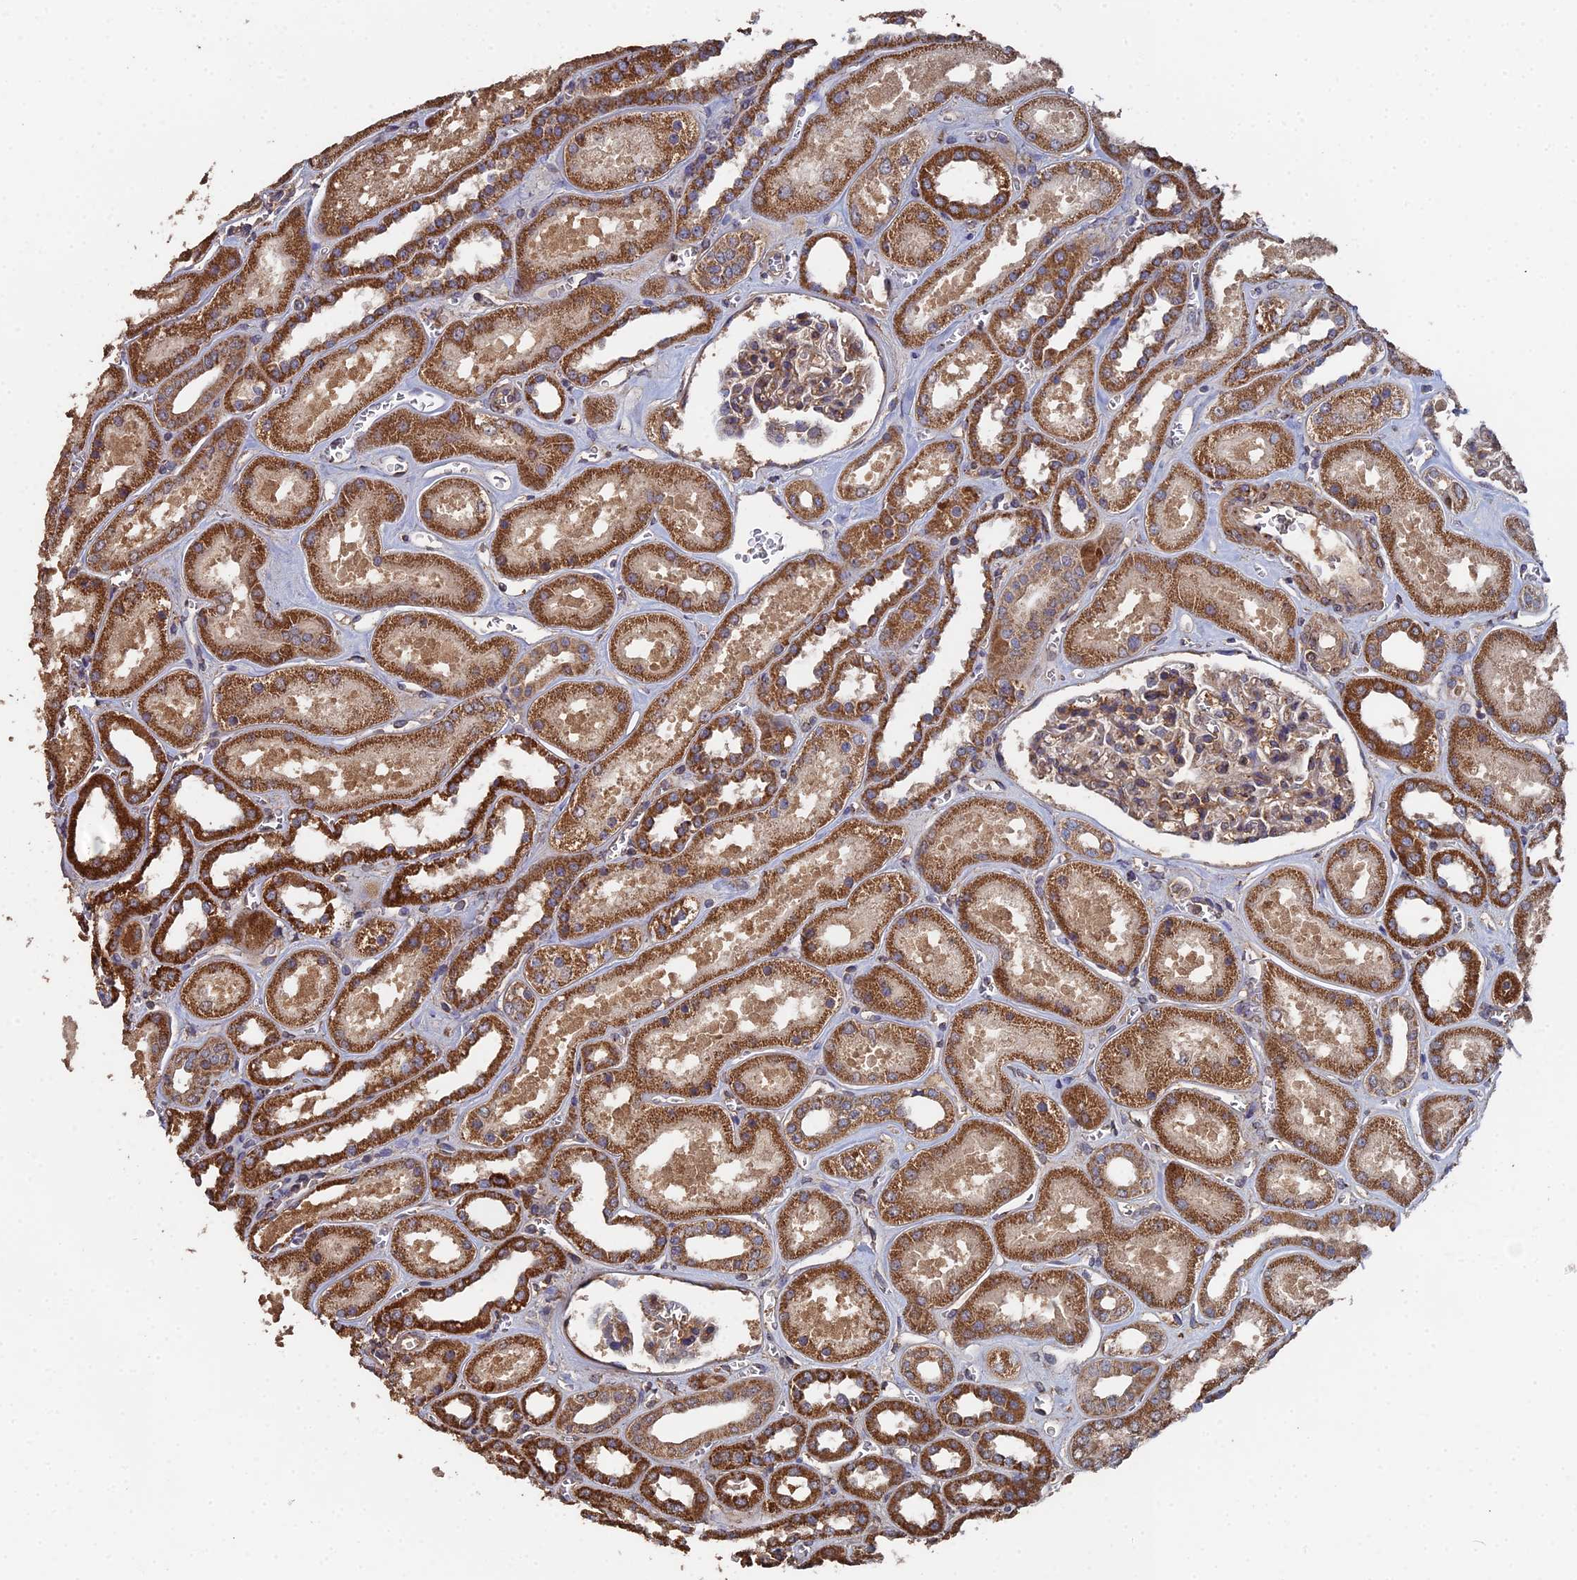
{"staining": {"intensity": "moderate", "quantity": ">75%", "location": "cytoplasmic/membranous"}, "tissue": "kidney", "cell_type": "Cells in glomeruli", "image_type": "normal", "snomed": [{"axis": "morphology", "description": "Normal tissue, NOS"}, {"axis": "morphology", "description": "Adenocarcinoma, NOS"}, {"axis": "topography", "description": "Kidney"}], "caption": "The histopathology image exhibits staining of benign kidney, revealing moderate cytoplasmic/membranous protein expression (brown color) within cells in glomeruli.", "gene": "SPANXN4", "patient": {"sex": "female", "age": 68}}